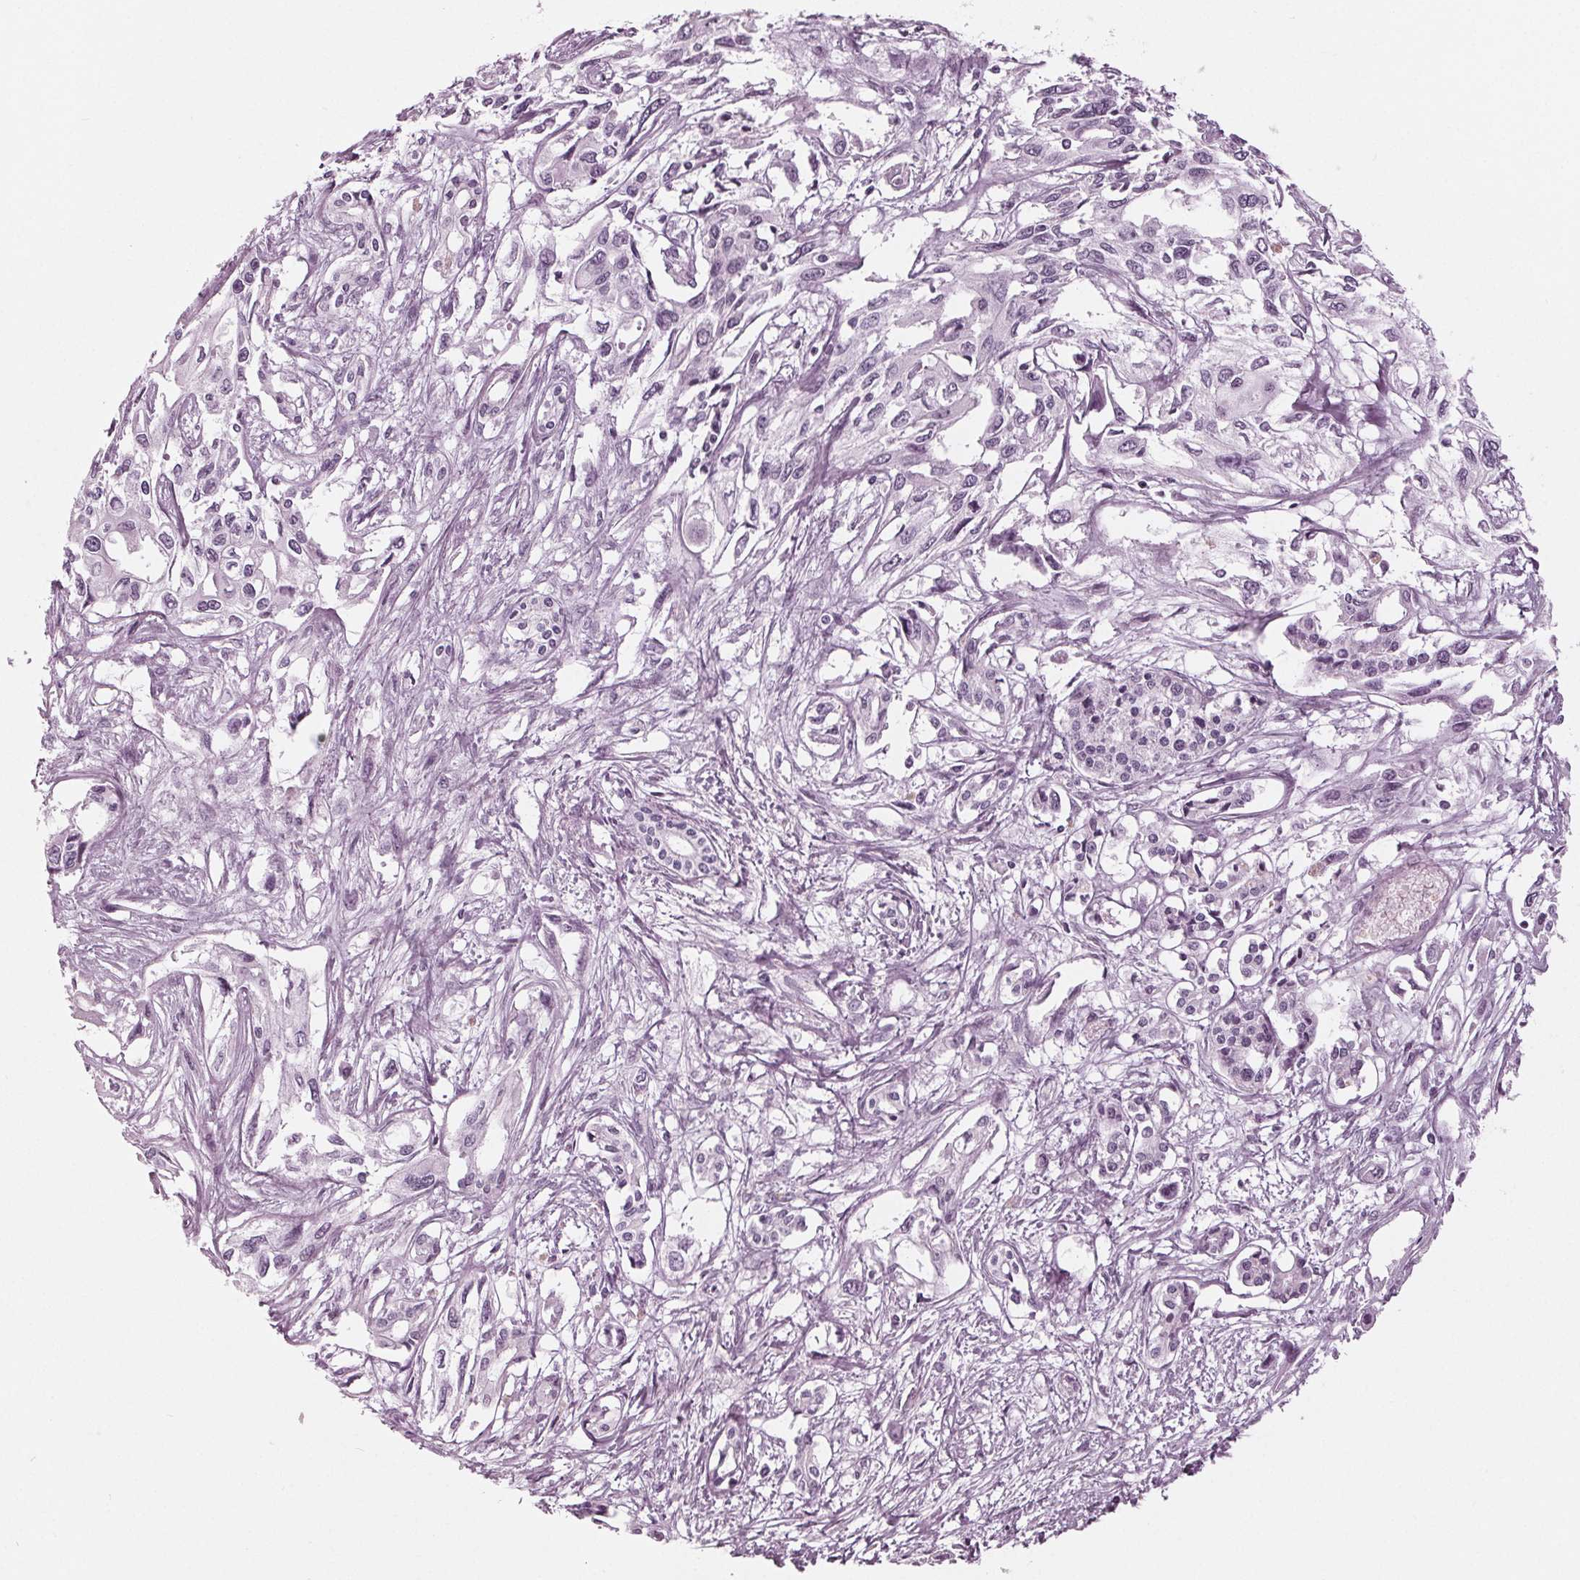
{"staining": {"intensity": "negative", "quantity": "none", "location": "none"}, "tissue": "pancreatic cancer", "cell_type": "Tumor cells", "image_type": "cancer", "snomed": [{"axis": "morphology", "description": "Adenocarcinoma, NOS"}, {"axis": "topography", "description": "Pancreas"}], "caption": "There is no significant expression in tumor cells of pancreatic adenocarcinoma. (Brightfield microscopy of DAB immunohistochemistry (IHC) at high magnification).", "gene": "KRT28", "patient": {"sex": "female", "age": 55}}